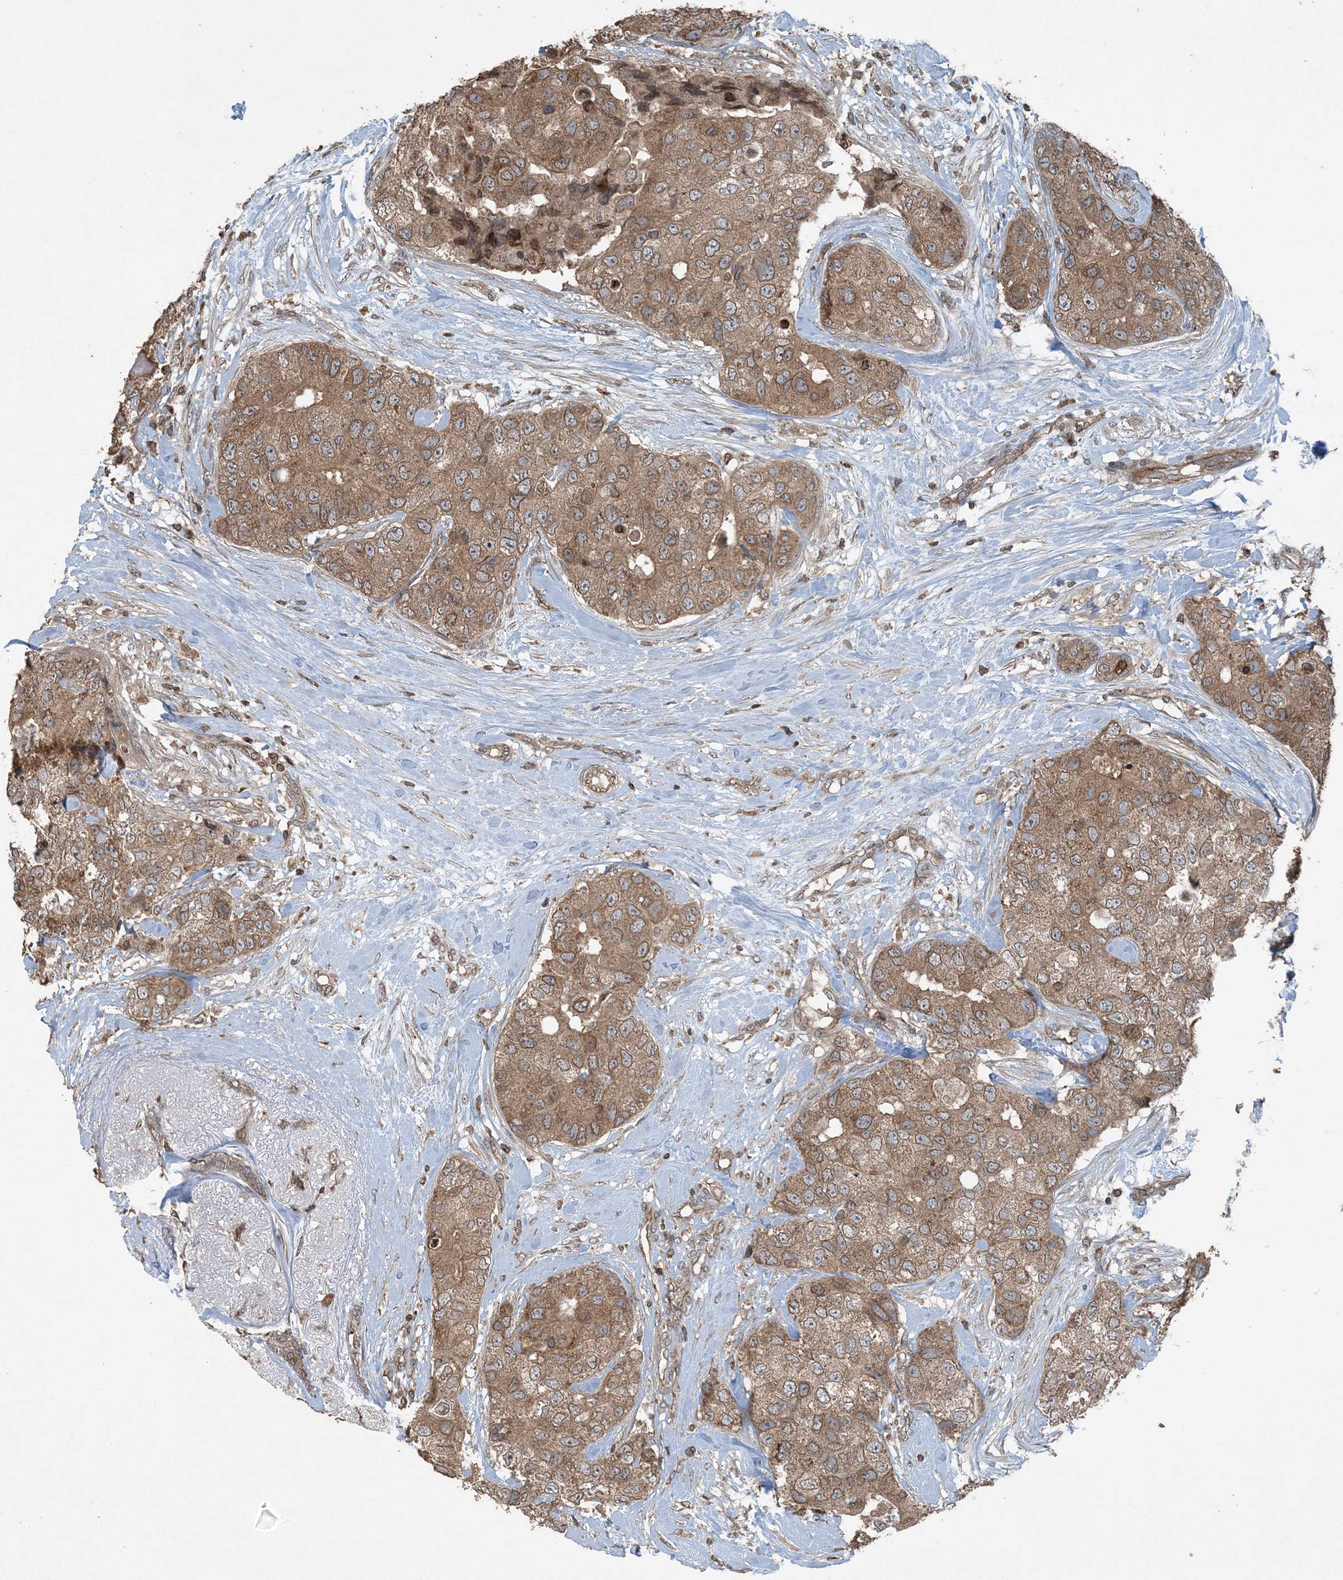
{"staining": {"intensity": "moderate", "quantity": ">75%", "location": "cytoplasmic/membranous,nuclear"}, "tissue": "breast cancer", "cell_type": "Tumor cells", "image_type": "cancer", "snomed": [{"axis": "morphology", "description": "Duct carcinoma"}, {"axis": "topography", "description": "Breast"}], "caption": "Immunohistochemistry image of neoplastic tissue: human breast intraductal carcinoma stained using IHC exhibits medium levels of moderate protein expression localized specifically in the cytoplasmic/membranous and nuclear of tumor cells, appearing as a cytoplasmic/membranous and nuclear brown color.", "gene": "ZFAND2B", "patient": {"sex": "female", "age": 62}}